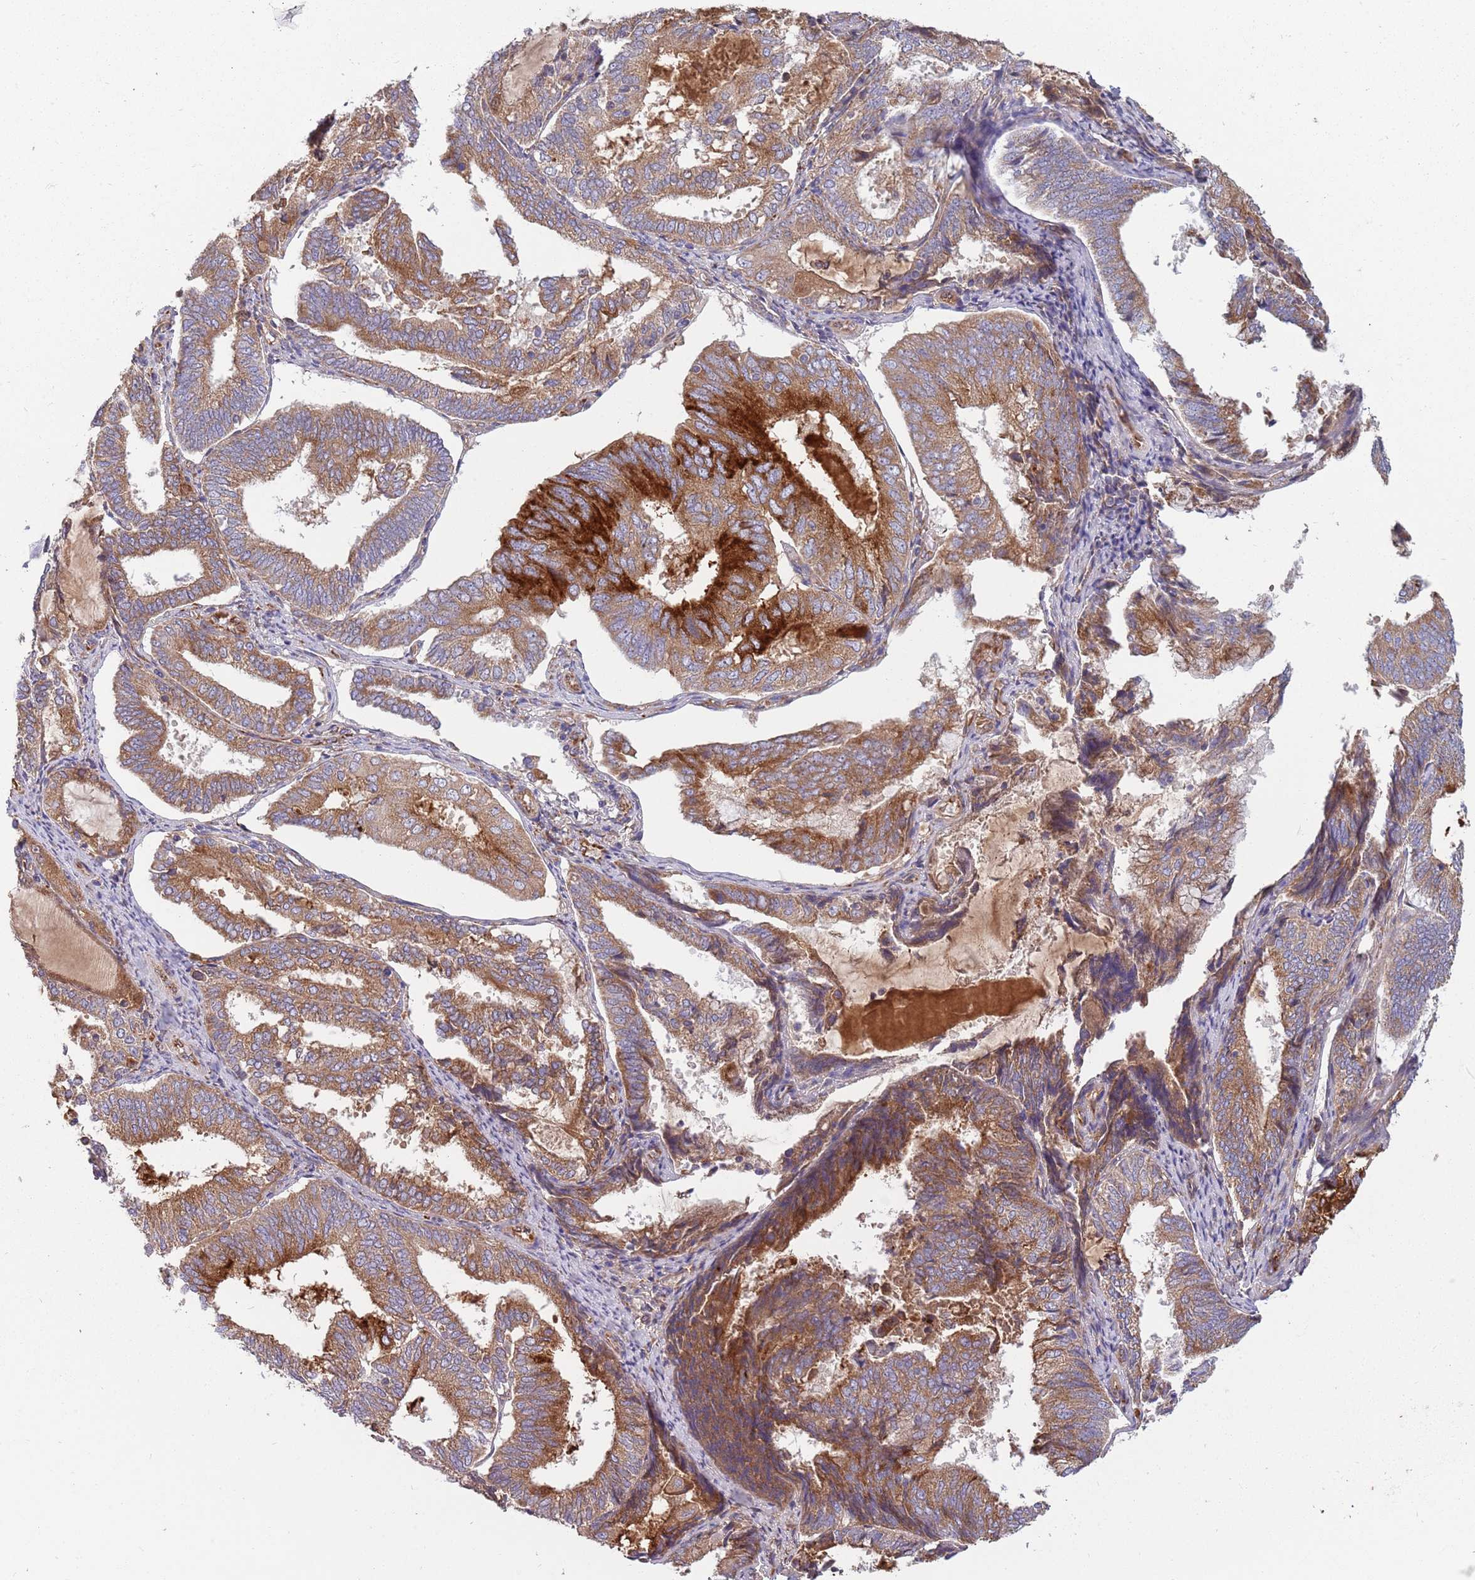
{"staining": {"intensity": "moderate", "quantity": ">75%", "location": "cytoplasmic/membranous"}, "tissue": "endometrial cancer", "cell_type": "Tumor cells", "image_type": "cancer", "snomed": [{"axis": "morphology", "description": "Adenocarcinoma, NOS"}, {"axis": "topography", "description": "Endometrium"}], "caption": "Immunohistochemical staining of endometrial cancer reveals medium levels of moderate cytoplasmic/membranous protein staining in approximately >75% of tumor cells.", "gene": "ARMCX6", "patient": {"sex": "female", "age": 81}}